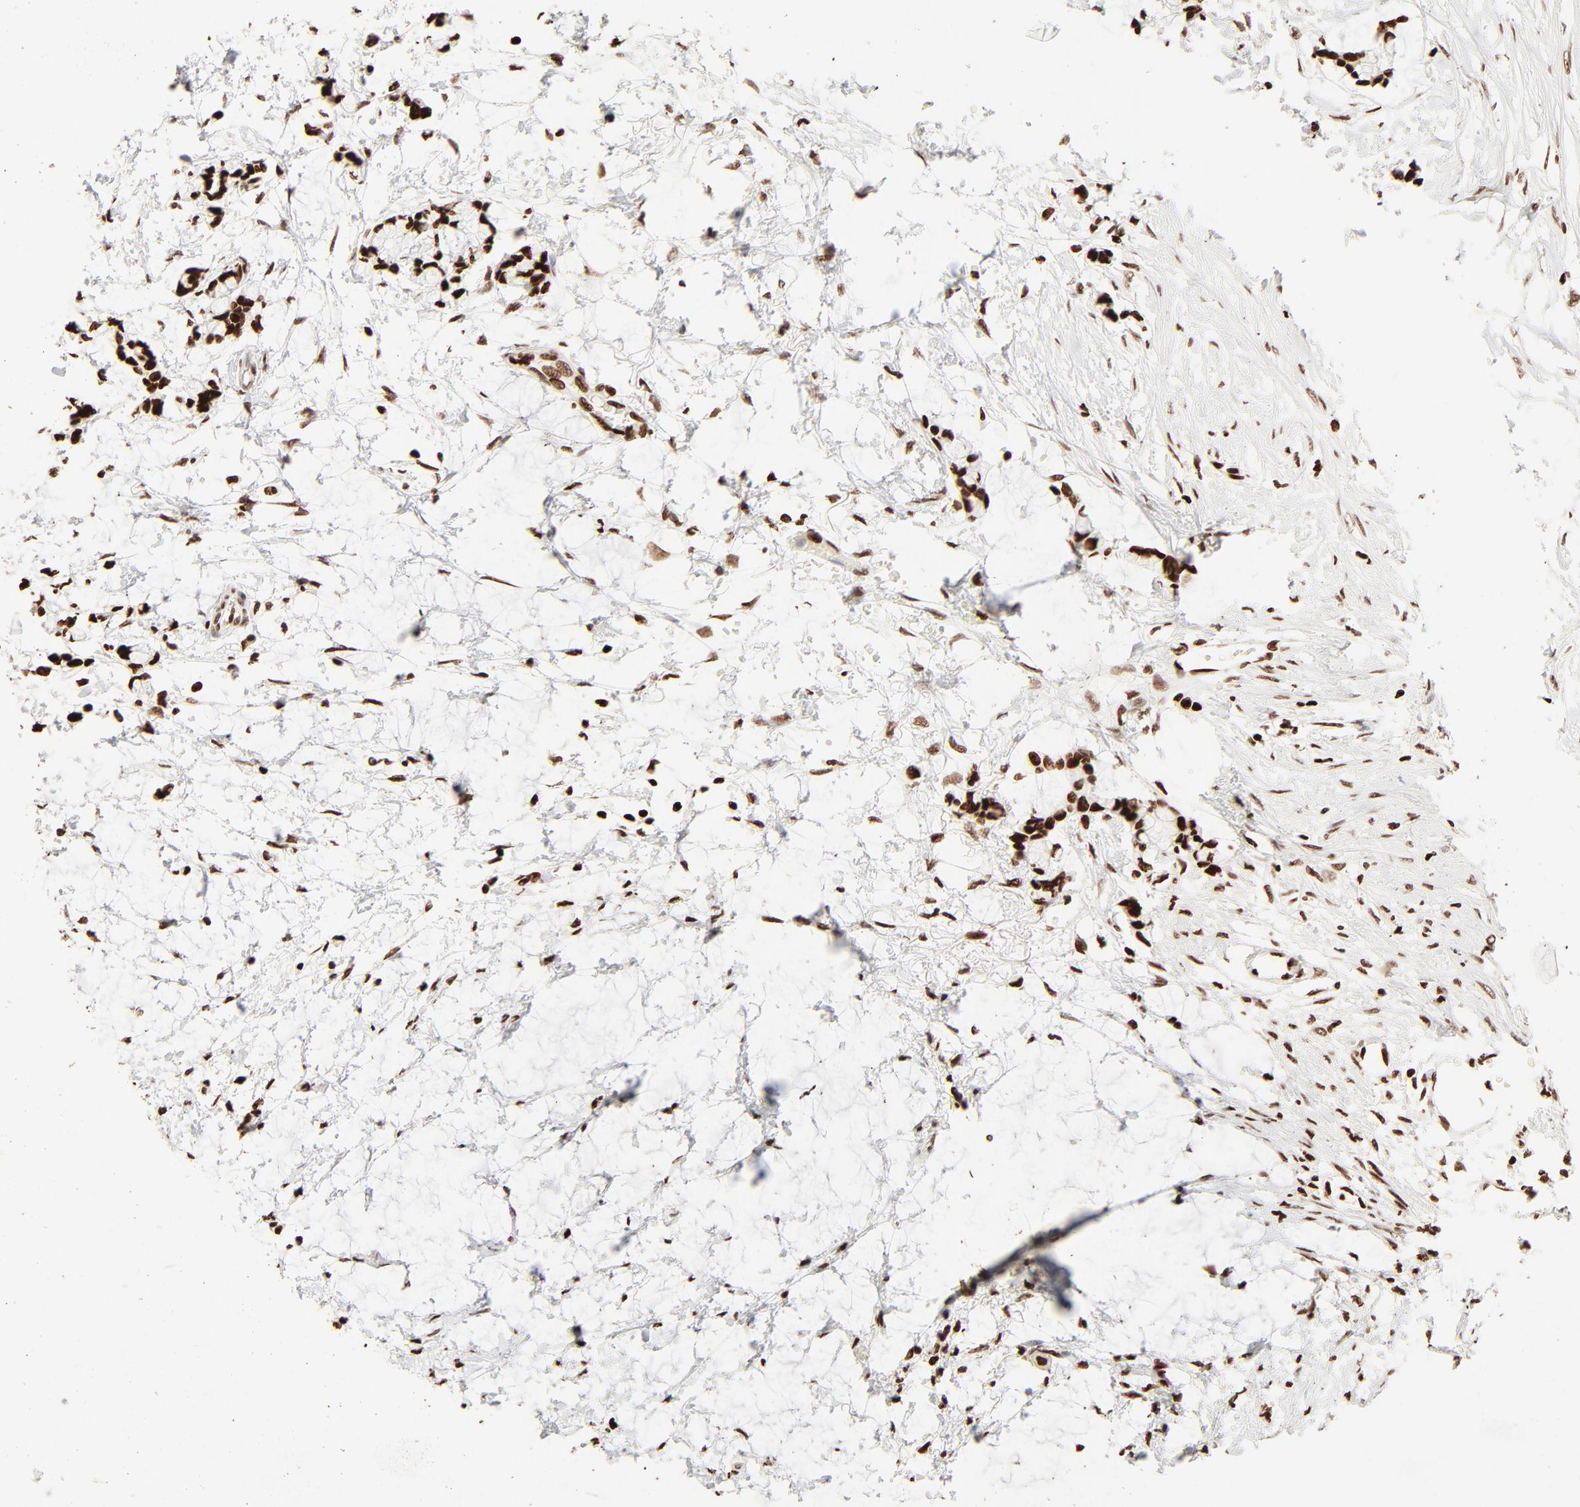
{"staining": {"intensity": "strong", "quantity": ">75%", "location": "nuclear"}, "tissue": "colorectal cancer", "cell_type": "Tumor cells", "image_type": "cancer", "snomed": [{"axis": "morphology", "description": "Normal tissue, NOS"}, {"axis": "morphology", "description": "Adenocarcinoma, NOS"}, {"axis": "topography", "description": "Colon"}, {"axis": "topography", "description": "Peripheral nerve tissue"}], "caption": "Colorectal cancer (adenocarcinoma) stained with a protein marker demonstrates strong staining in tumor cells.", "gene": "HMGB2", "patient": {"sex": "male", "age": 14}}